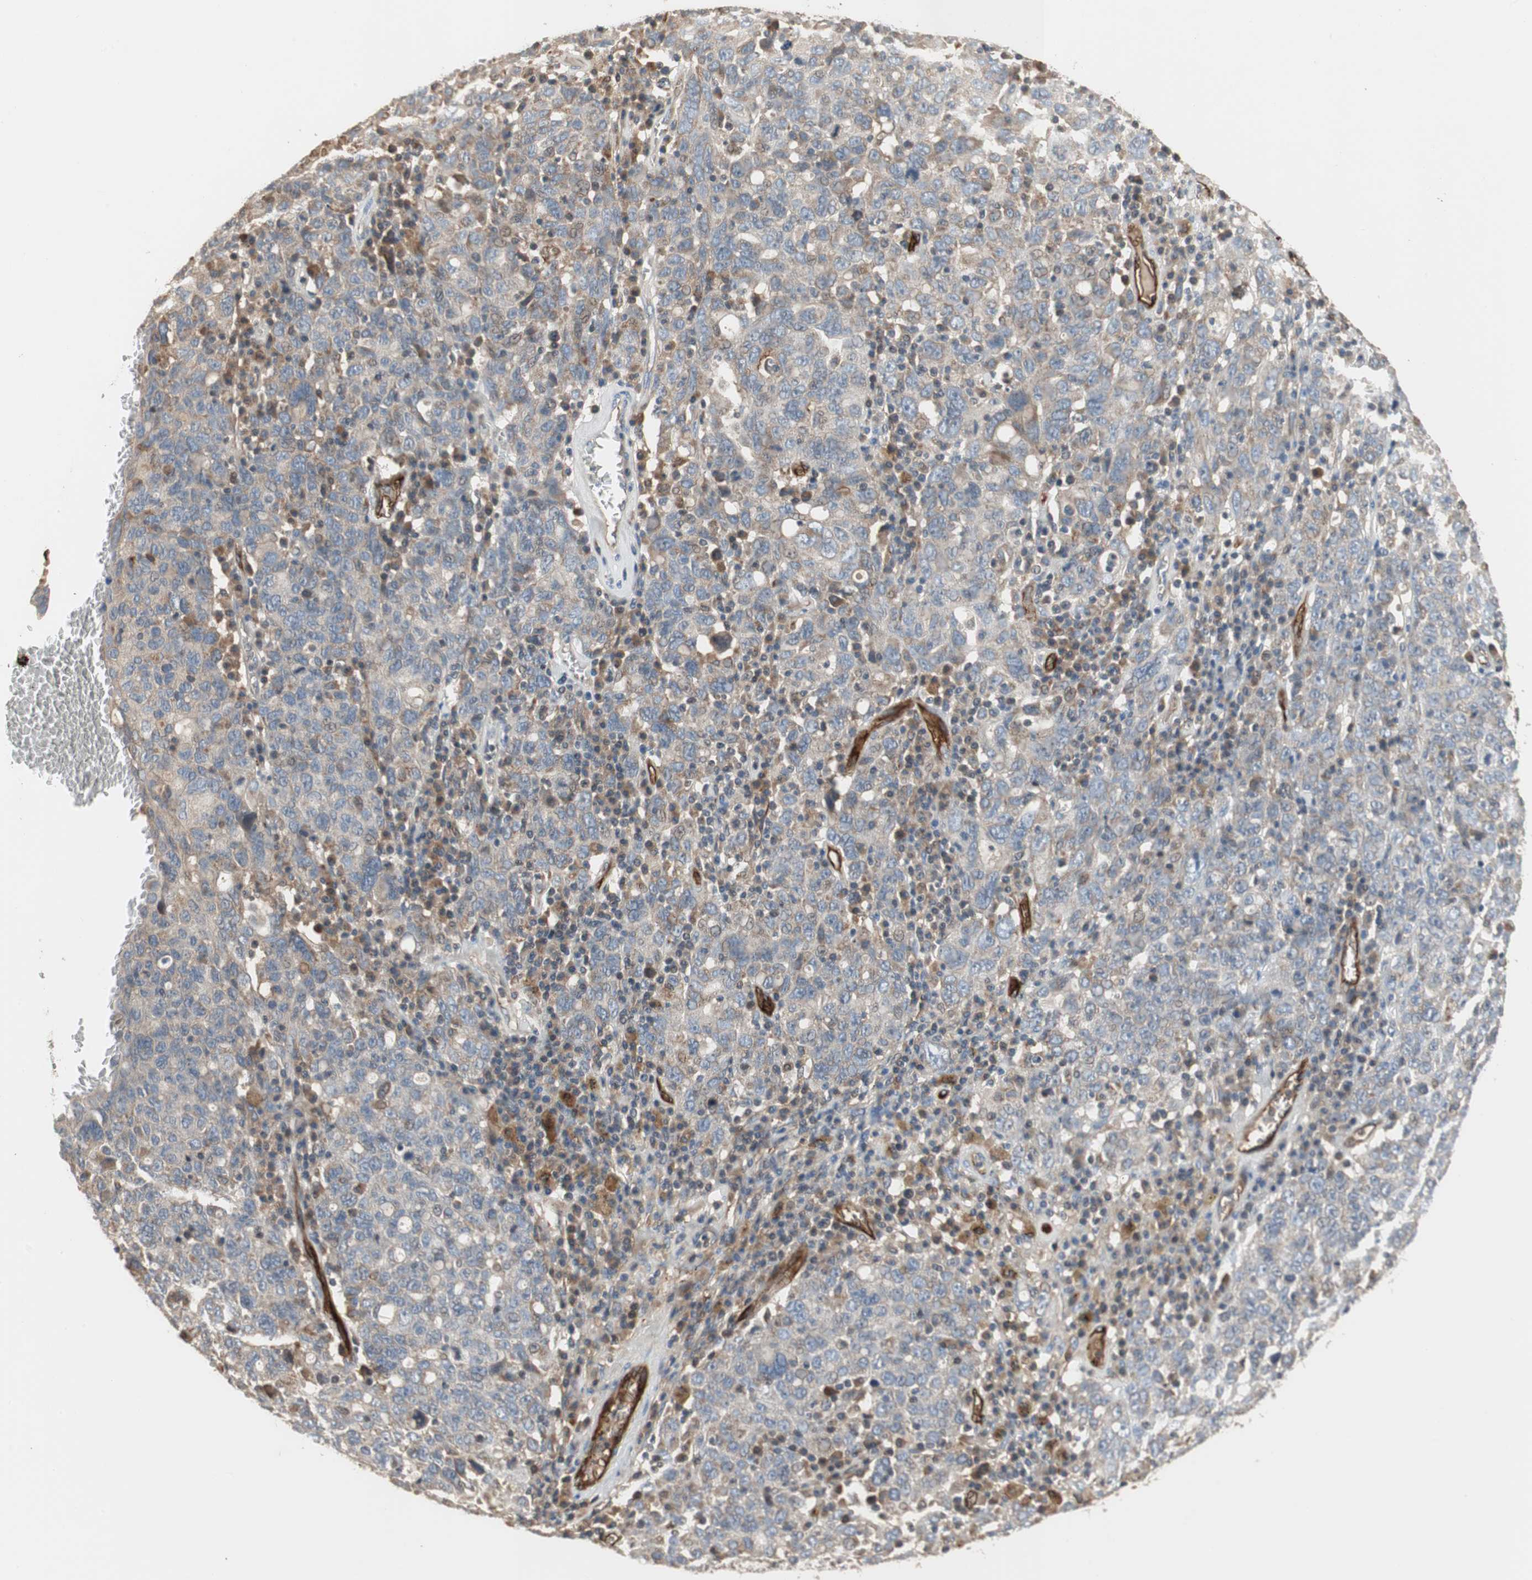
{"staining": {"intensity": "negative", "quantity": "none", "location": "none"}, "tissue": "ovarian cancer", "cell_type": "Tumor cells", "image_type": "cancer", "snomed": [{"axis": "morphology", "description": "Carcinoma, endometroid"}, {"axis": "topography", "description": "Ovary"}], "caption": "Ovarian endometroid carcinoma stained for a protein using immunohistochemistry (IHC) displays no positivity tumor cells.", "gene": "ALPL", "patient": {"sex": "female", "age": 62}}